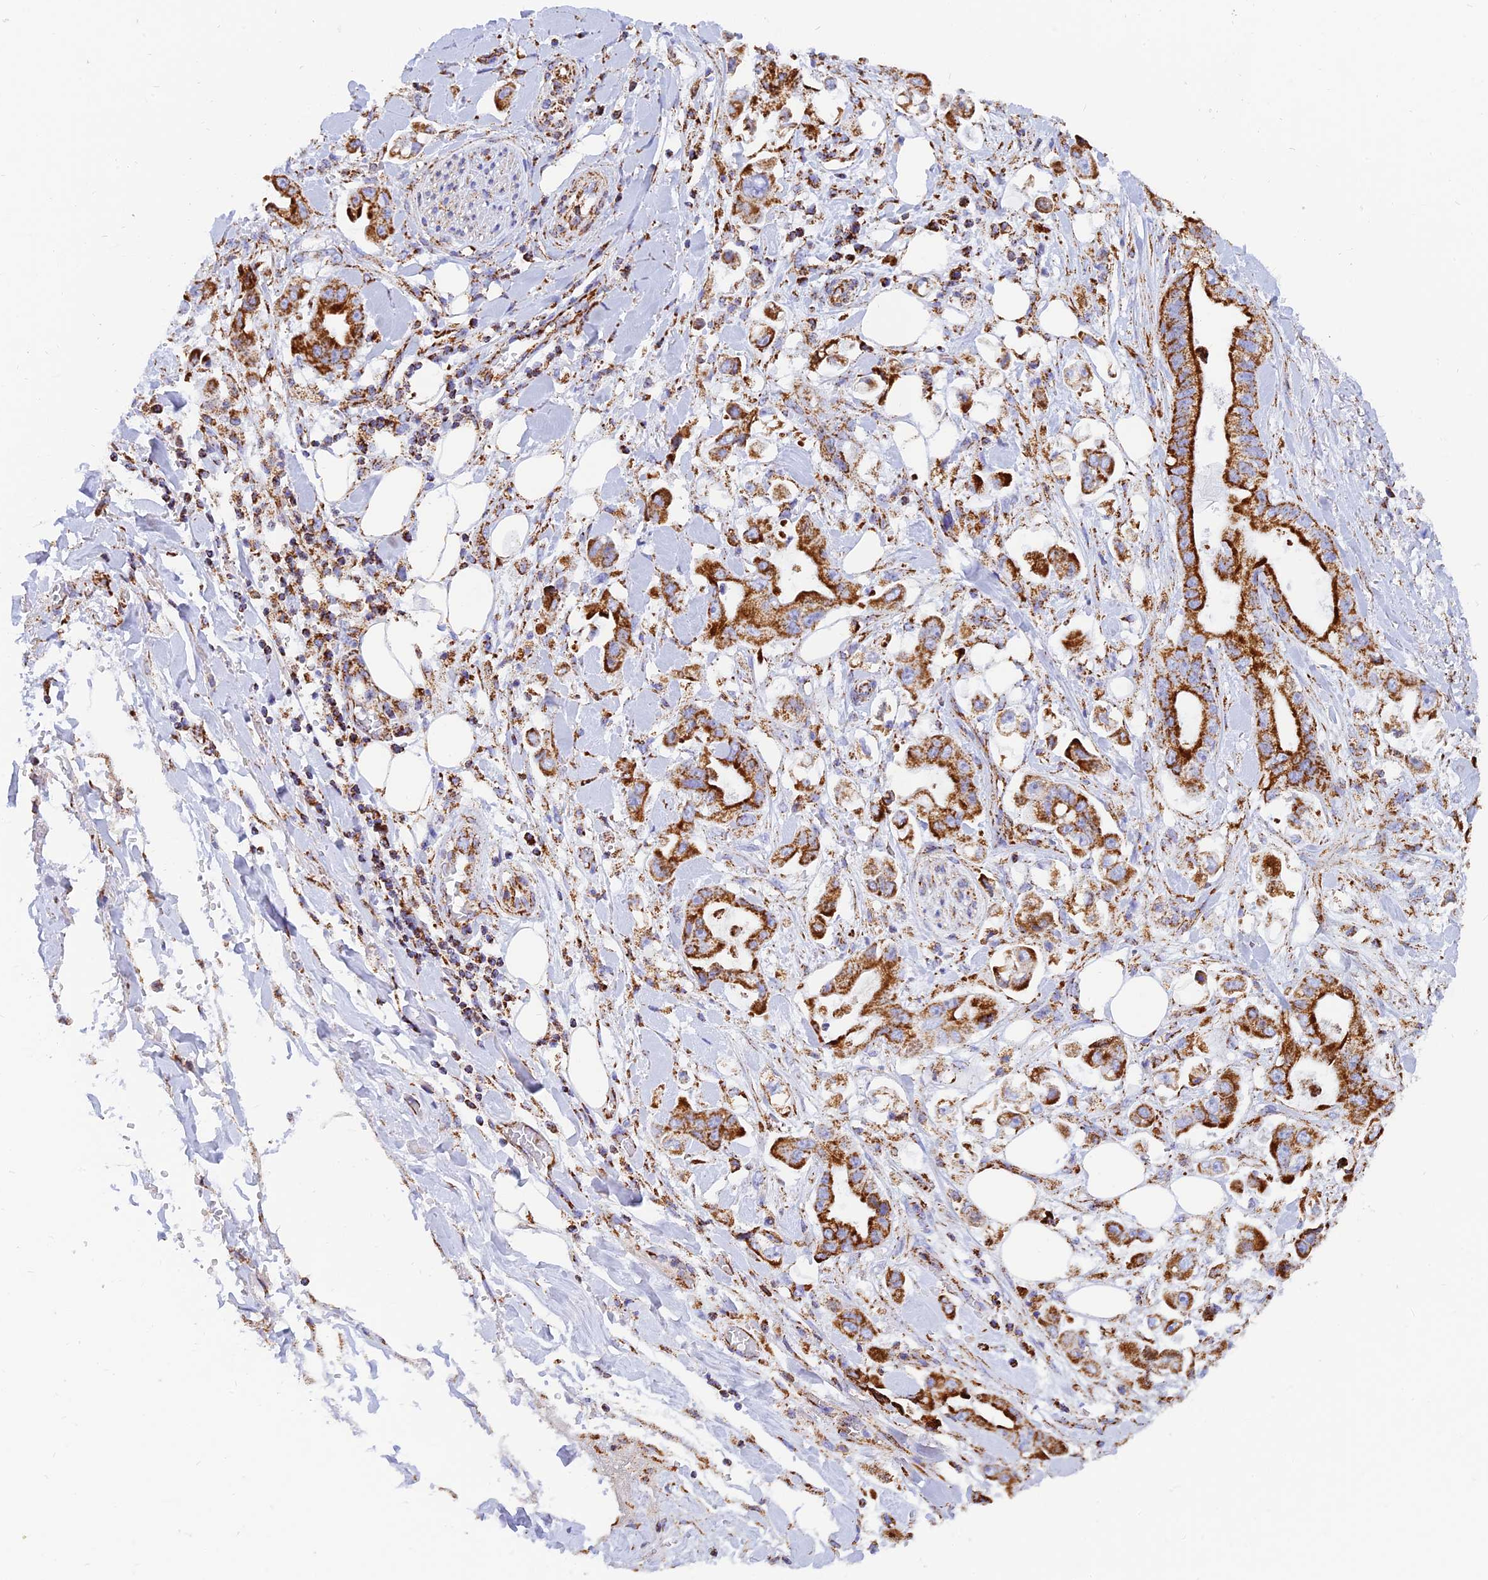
{"staining": {"intensity": "strong", "quantity": ">75%", "location": "cytoplasmic/membranous"}, "tissue": "stomach cancer", "cell_type": "Tumor cells", "image_type": "cancer", "snomed": [{"axis": "morphology", "description": "Adenocarcinoma, NOS"}, {"axis": "topography", "description": "Stomach"}], "caption": "The immunohistochemical stain labels strong cytoplasmic/membranous expression in tumor cells of stomach cancer (adenocarcinoma) tissue. The staining was performed using DAB (3,3'-diaminobenzidine), with brown indicating positive protein expression. Nuclei are stained blue with hematoxylin.", "gene": "NDUFB6", "patient": {"sex": "male", "age": 62}}